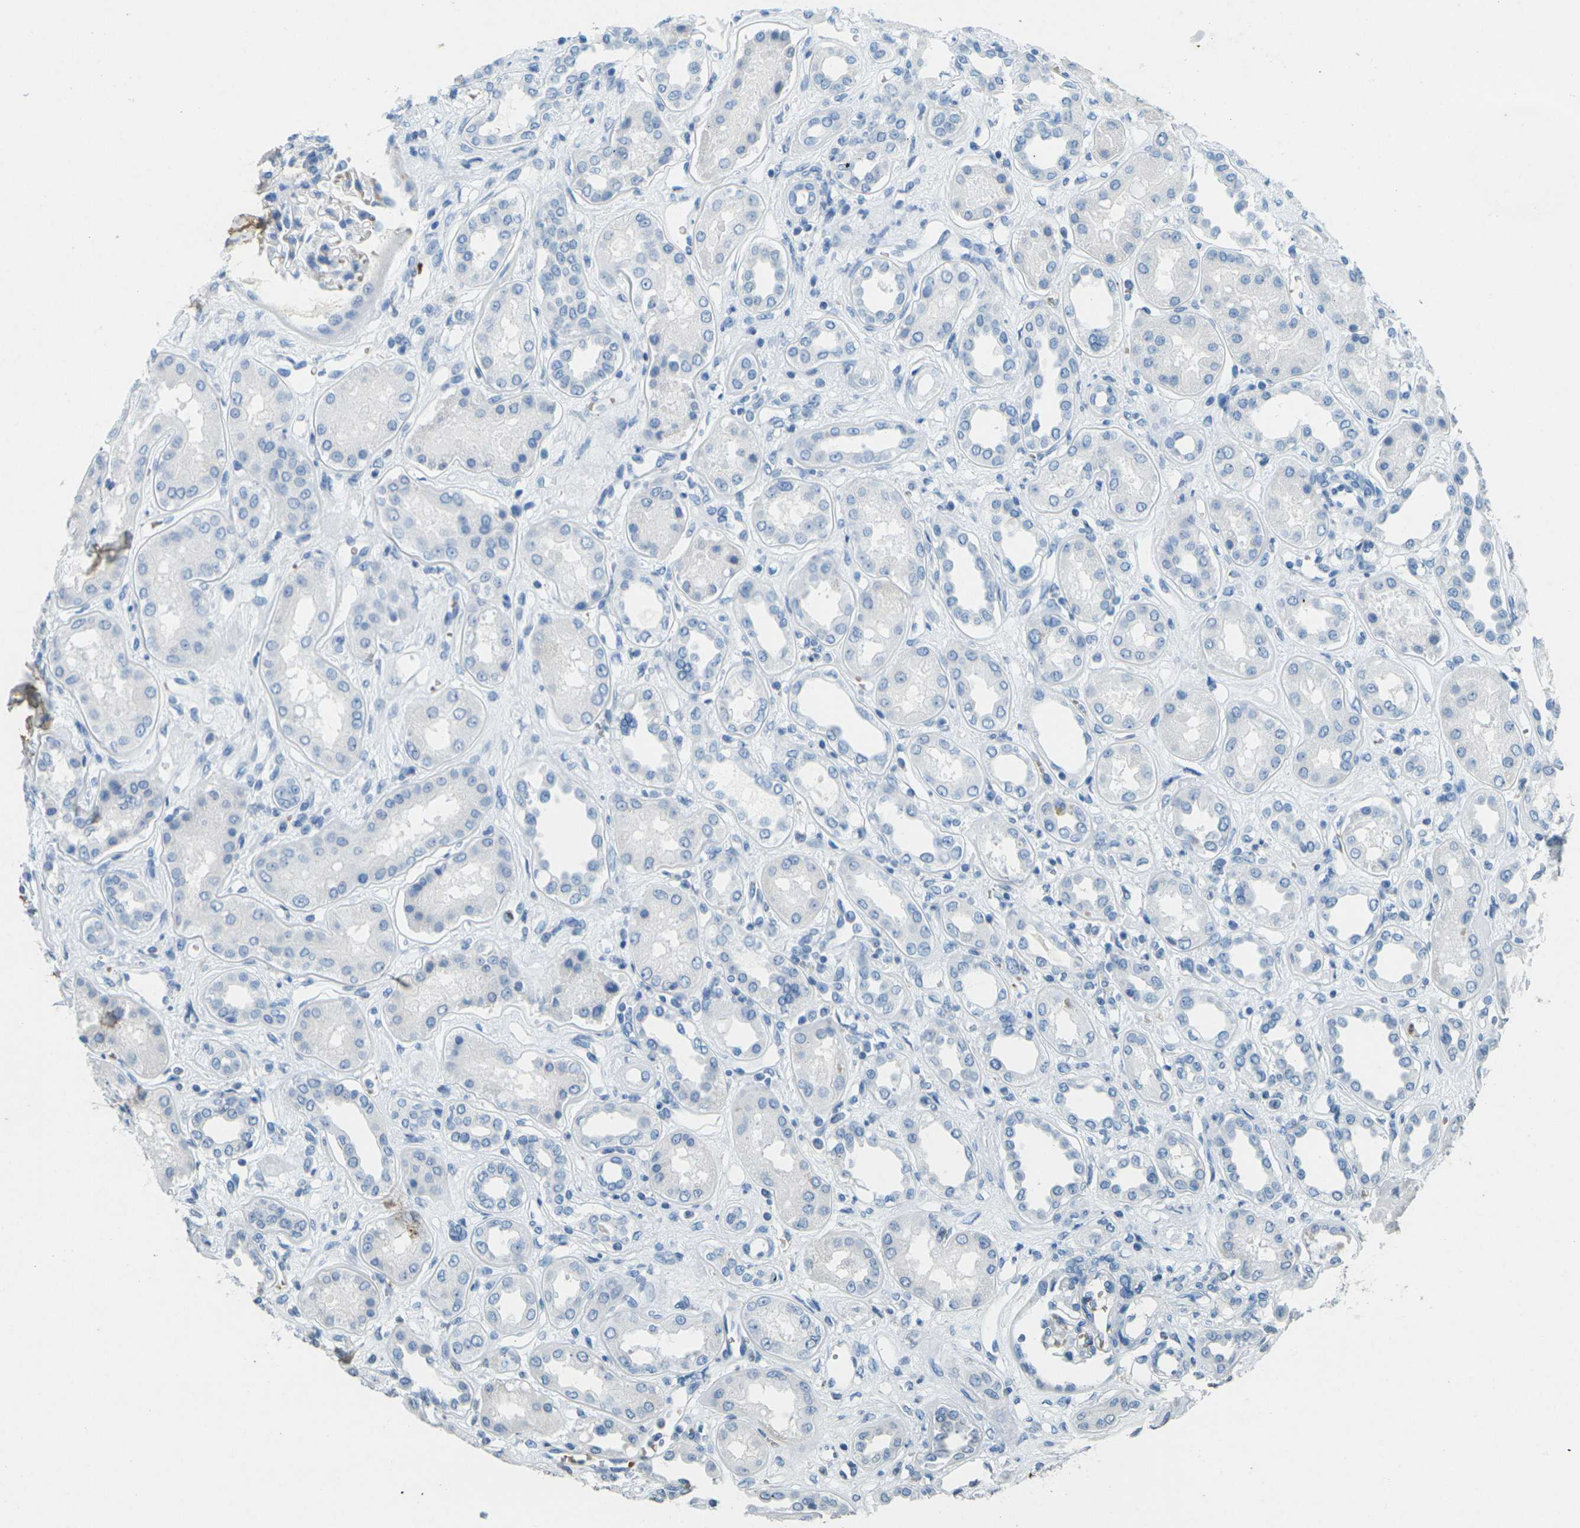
{"staining": {"intensity": "negative", "quantity": "none", "location": "none"}, "tissue": "kidney", "cell_type": "Cells in glomeruli", "image_type": "normal", "snomed": [{"axis": "morphology", "description": "Normal tissue, NOS"}, {"axis": "topography", "description": "Kidney"}], "caption": "Immunohistochemistry of benign human kidney displays no staining in cells in glomeruli.", "gene": "HBB", "patient": {"sex": "male", "age": 59}}